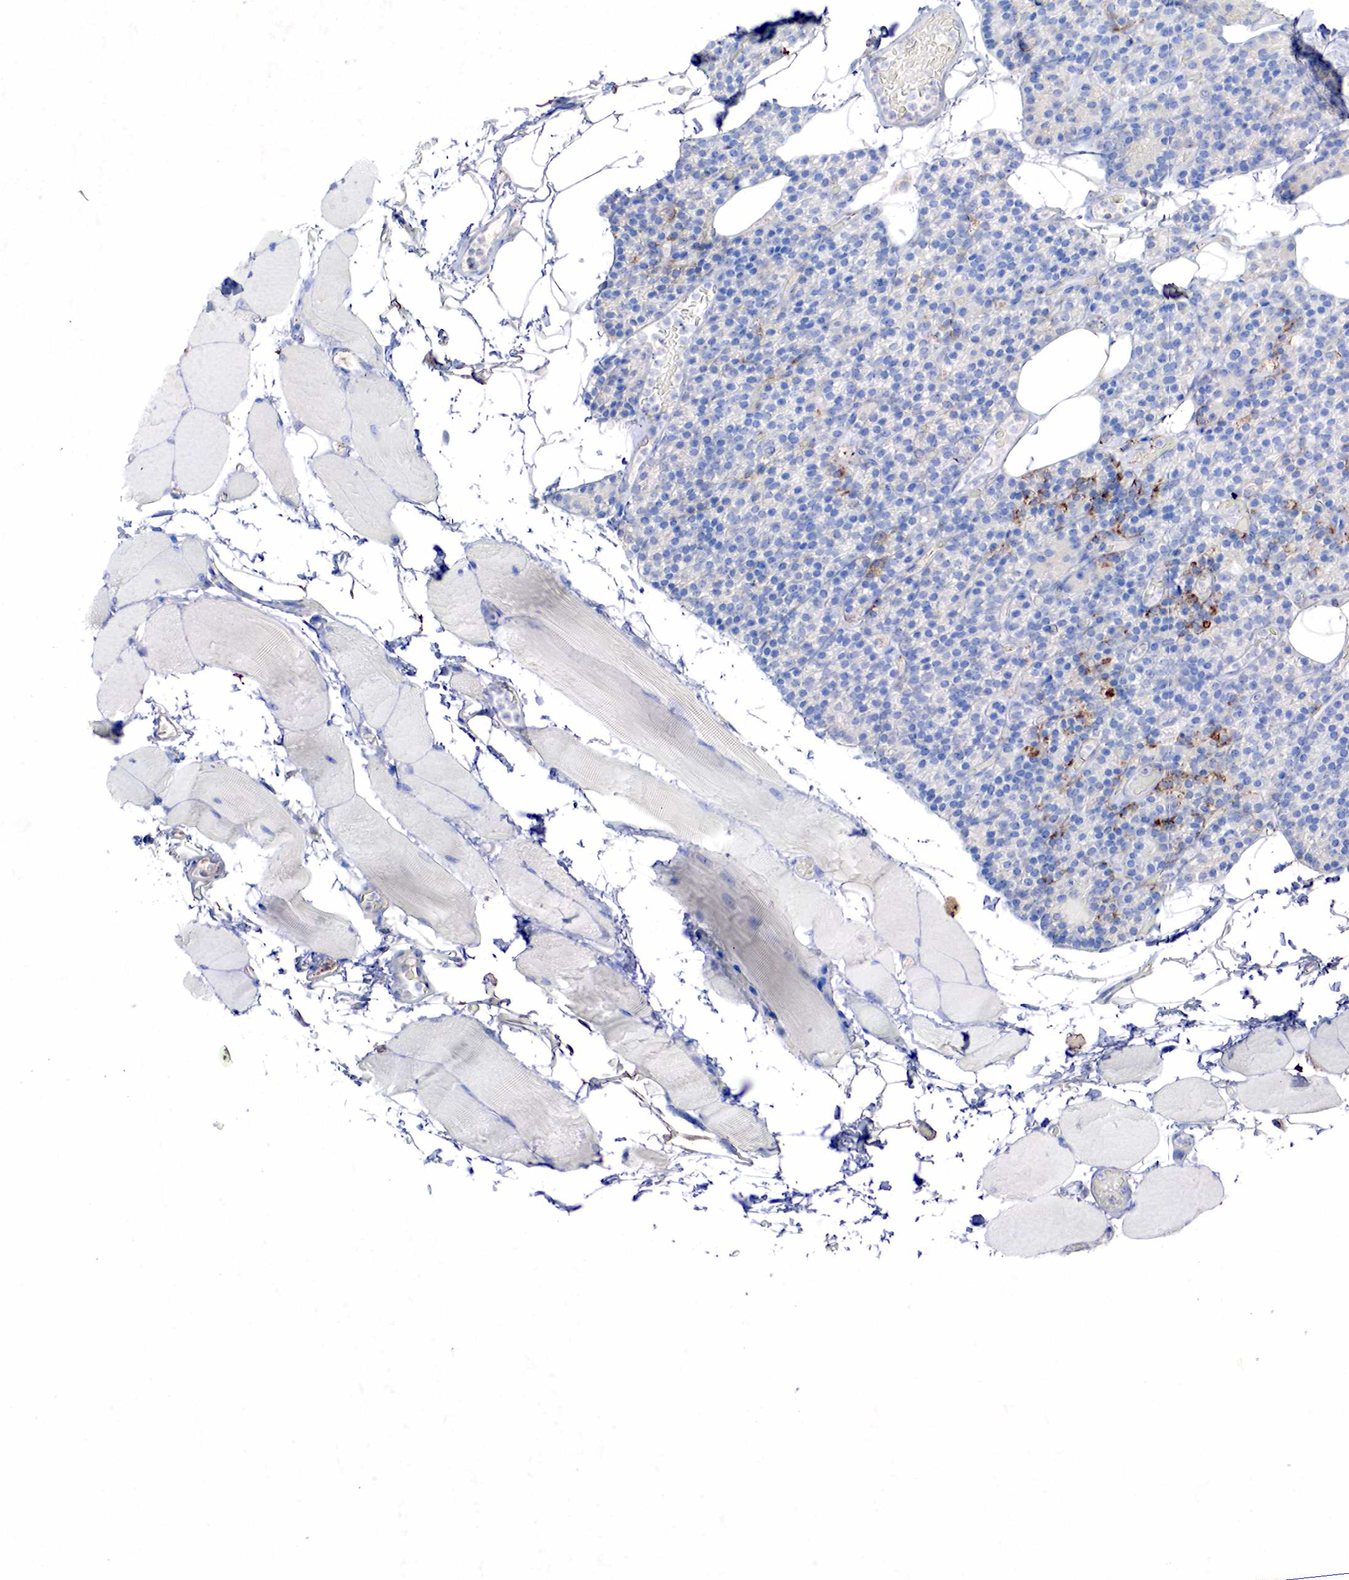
{"staining": {"intensity": "negative", "quantity": "none", "location": "none"}, "tissue": "skeletal muscle", "cell_type": "Myocytes", "image_type": "normal", "snomed": [{"axis": "morphology", "description": "Normal tissue, NOS"}, {"axis": "topography", "description": "Skeletal muscle"}, {"axis": "topography", "description": "Parathyroid gland"}], "caption": "Histopathology image shows no protein staining in myocytes of unremarkable skeletal muscle. (Immunohistochemistry, brightfield microscopy, high magnification).", "gene": "SYP", "patient": {"sex": "female", "age": 37}}